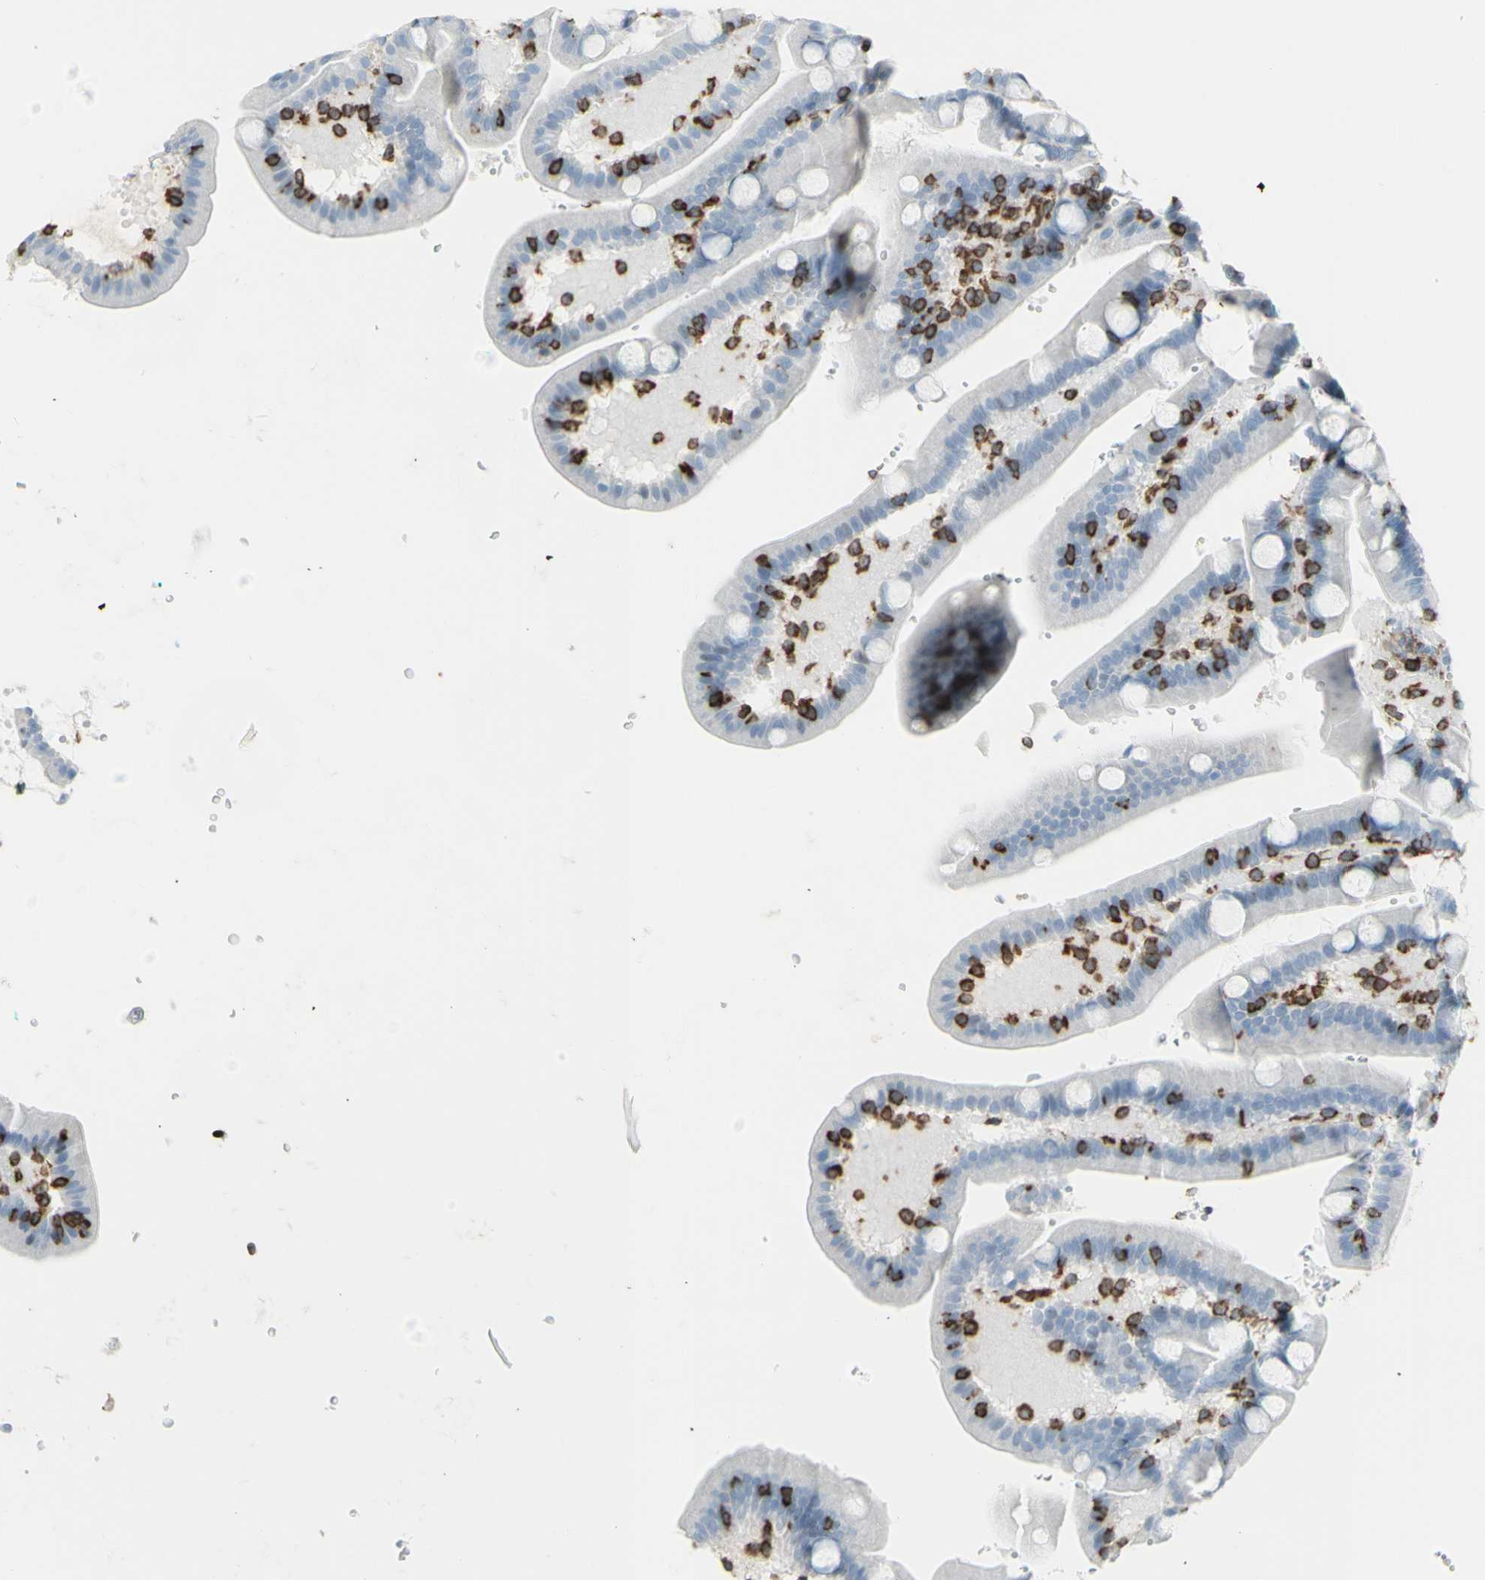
{"staining": {"intensity": "negative", "quantity": "none", "location": "none"}, "tissue": "duodenum", "cell_type": "Glandular cells", "image_type": "normal", "snomed": [{"axis": "morphology", "description": "Normal tissue, NOS"}, {"axis": "topography", "description": "Duodenum"}], "caption": "Histopathology image shows no protein expression in glandular cells of benign duodenum.", "gene": "NRG1", "patient": {"sex": "male", "age": 54}}